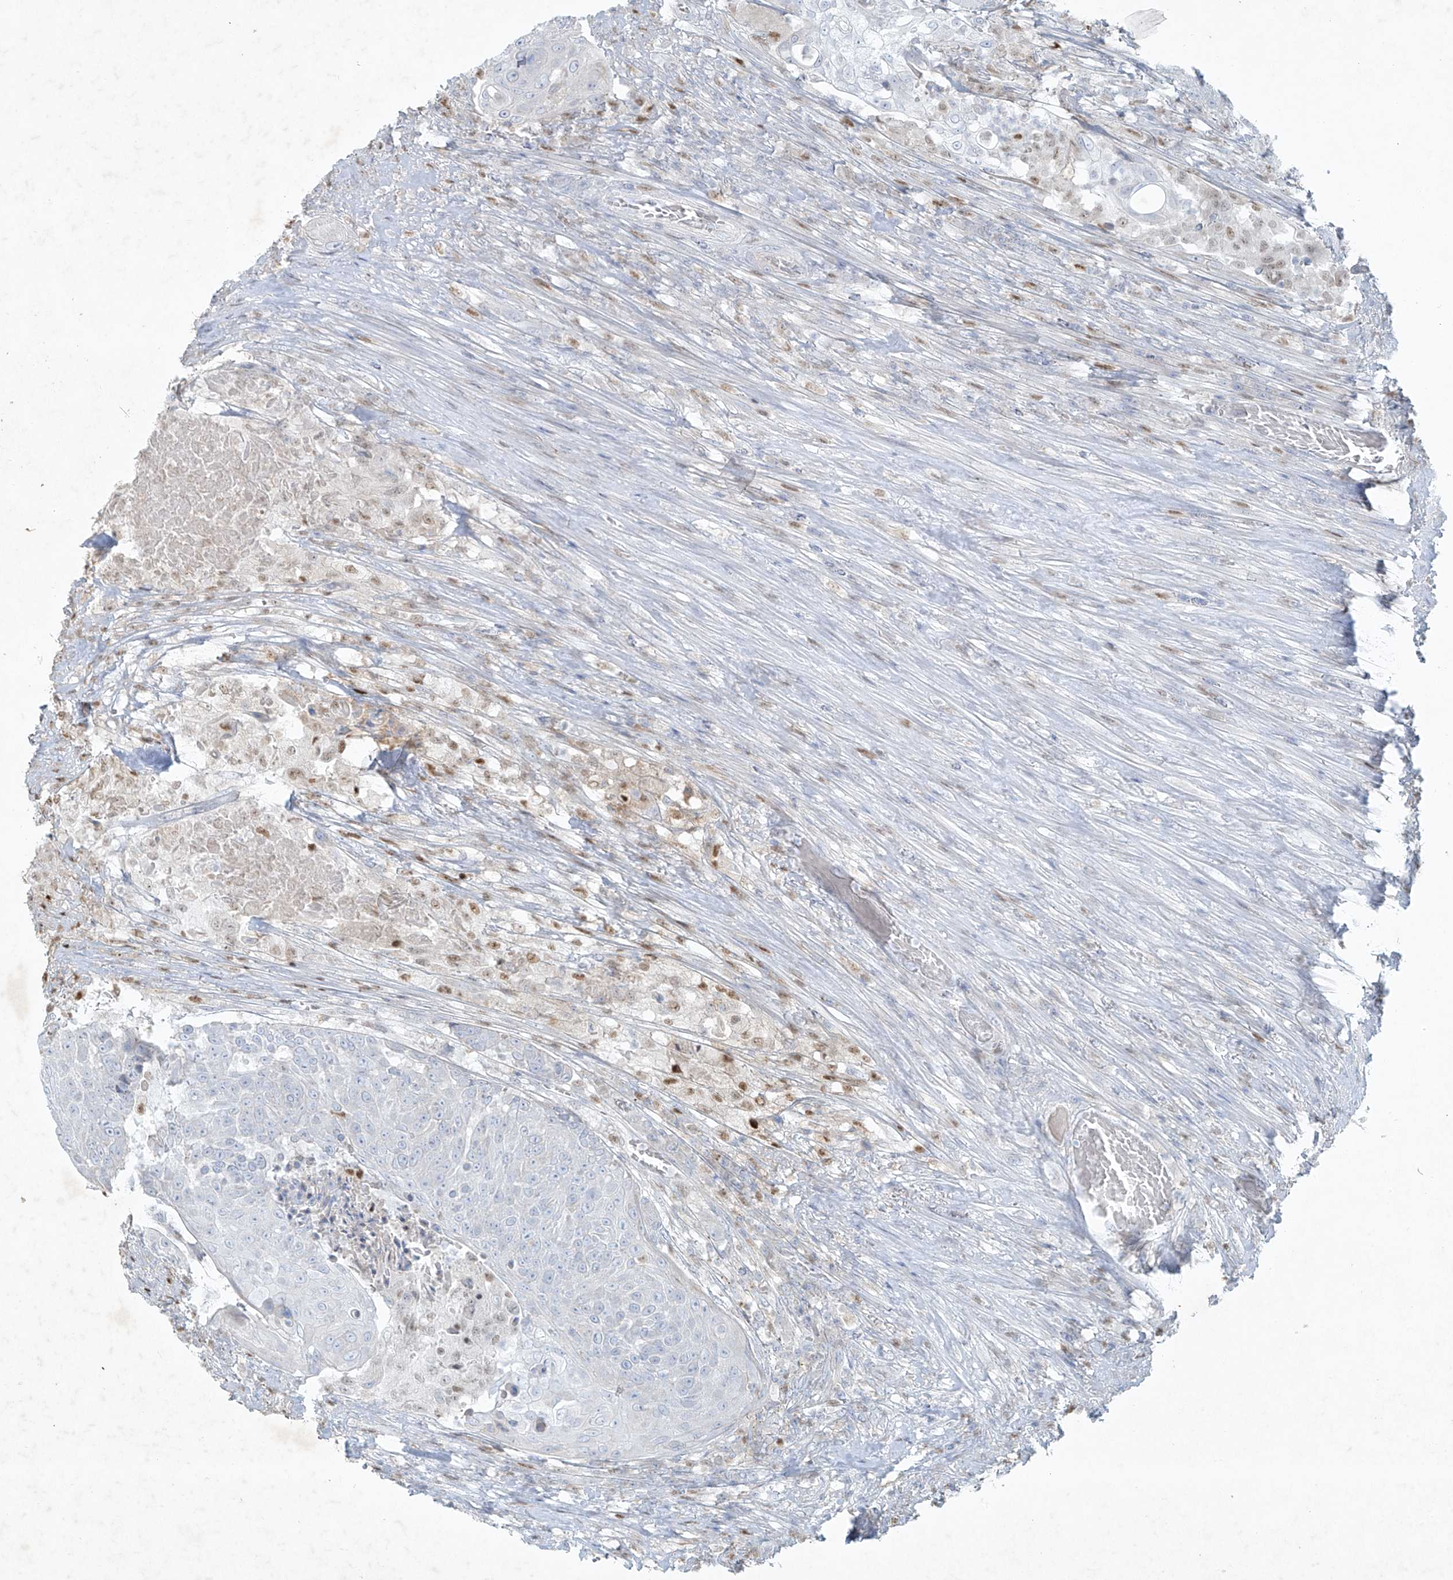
{"staining": {"intensity": "negative", "quantity": "none", "location": "none"}, "tissue": "urothelial cancer", "cell_type": "Tumor cells", "image_type": "cancer", "snomed": [{"axis": "morphology", "description": "Urothelial carcinoma, High grade"}, {"axis": "topography", "description": "Urinary bladder"}], "caption": "Immunohistochemistry (IHC) micrograph of neoplastic tissue: human urothelial cancer stained with DAB exhibits no significant protein positivity in tumor cells. The staining was performed using DAB (3,3'-diaminobenzidine) to visualize the protein expression in brown, while the nuclei were stained in blue with hematoxylin (Magnification: 20x).", "gene": "TUBE1", "patient": {"sex": "female", "age": 63}}